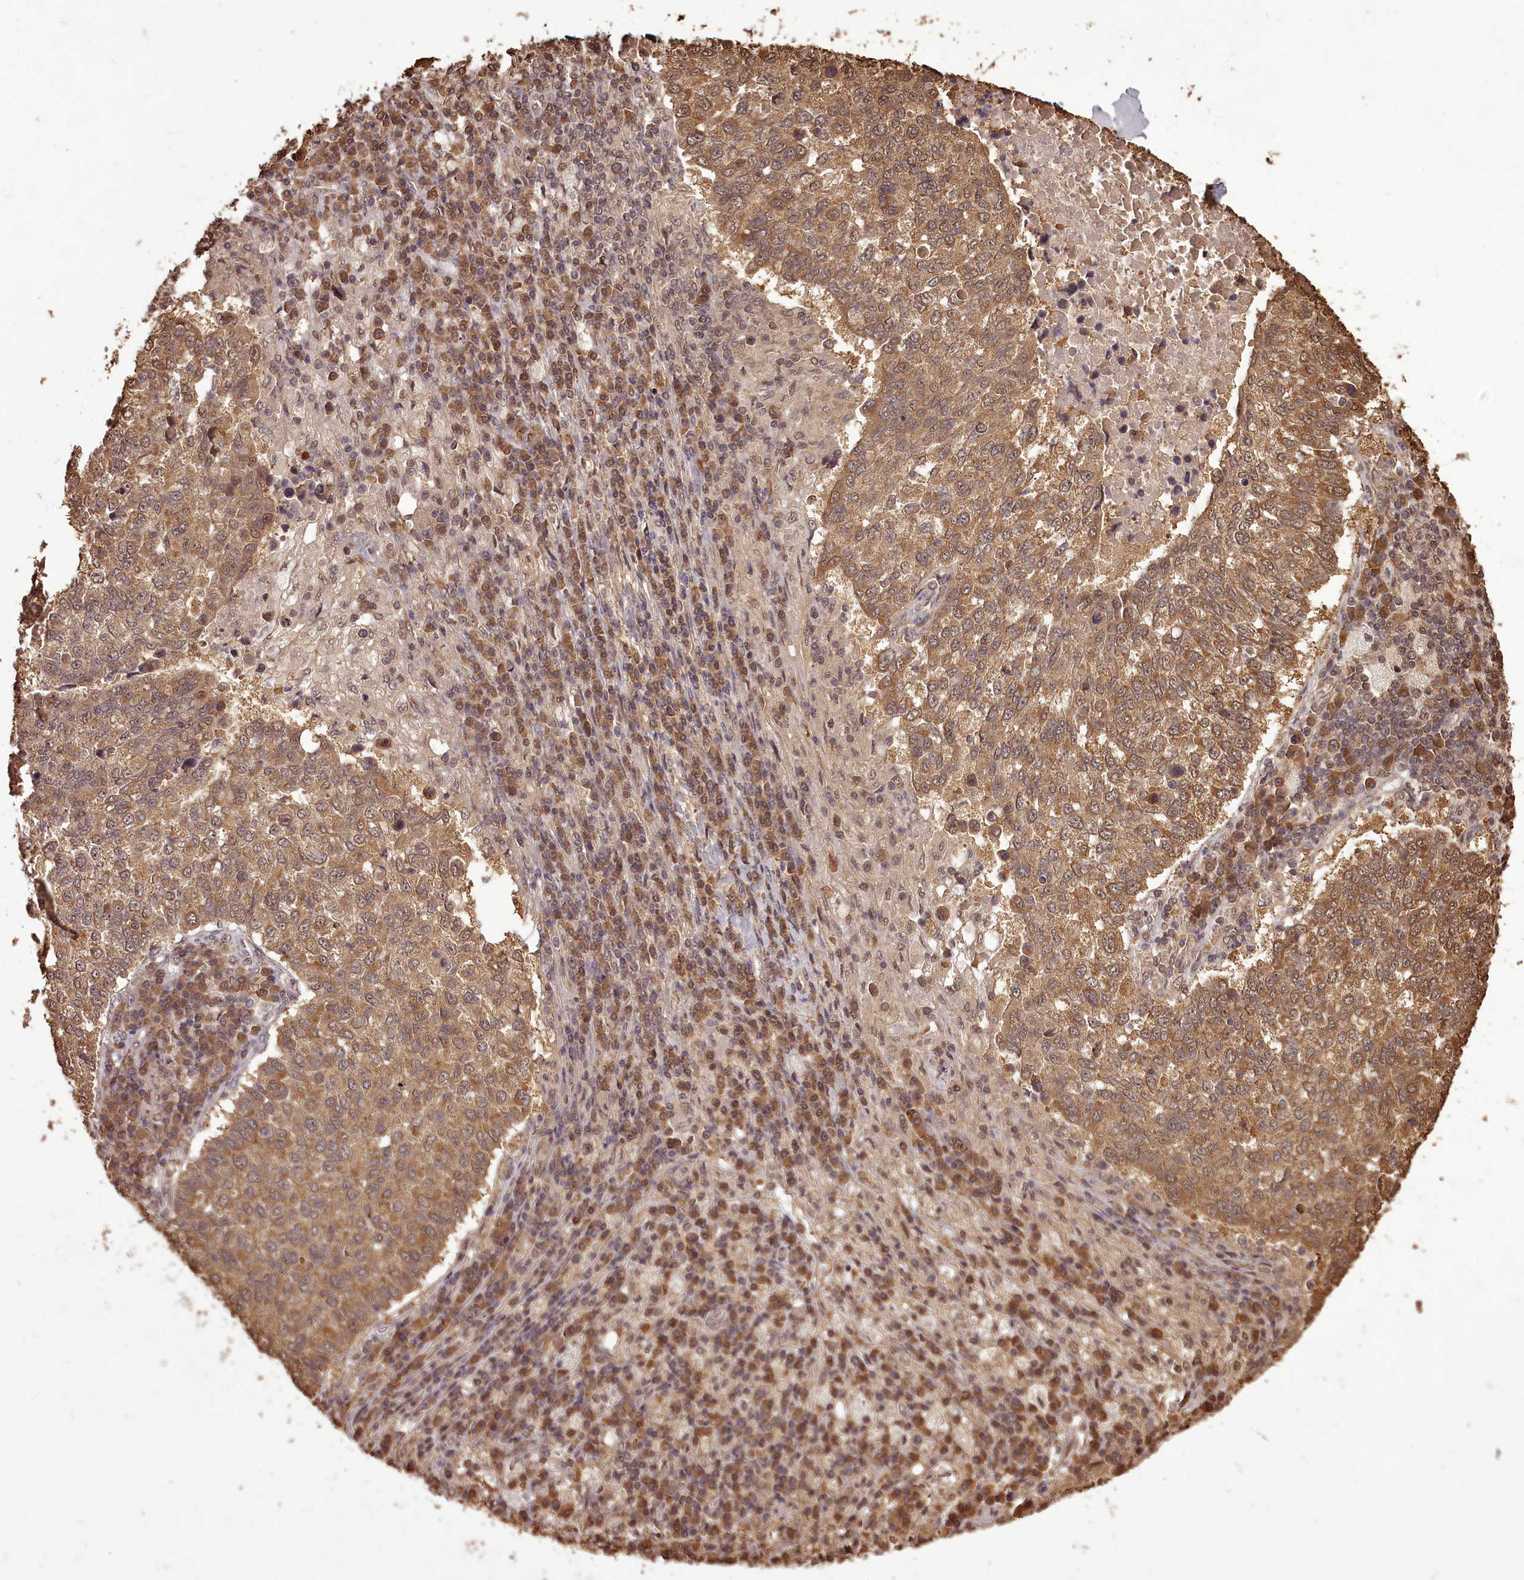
{"staining": {"intensity": "moderate", "quantity": ">75%", "location": "cytoplasmic/membranous"}, "tissue": "lung cancer", "cell_type": "Tumor cells", "image_type": "cancer", "snomed": [{"axis": "morphology", "description": "Squamous cell carcinoma, NOS"}, {"axis": "topography", "description": "Lung"}], "caption": "Lung cancer stained for a protein (brown) demonstrates moderate cytoplasmic/membranous positive positivity in about >75% of tumor cells.", "gene": "NPRL2", "patient": {"sex": "male", "age": 73}}